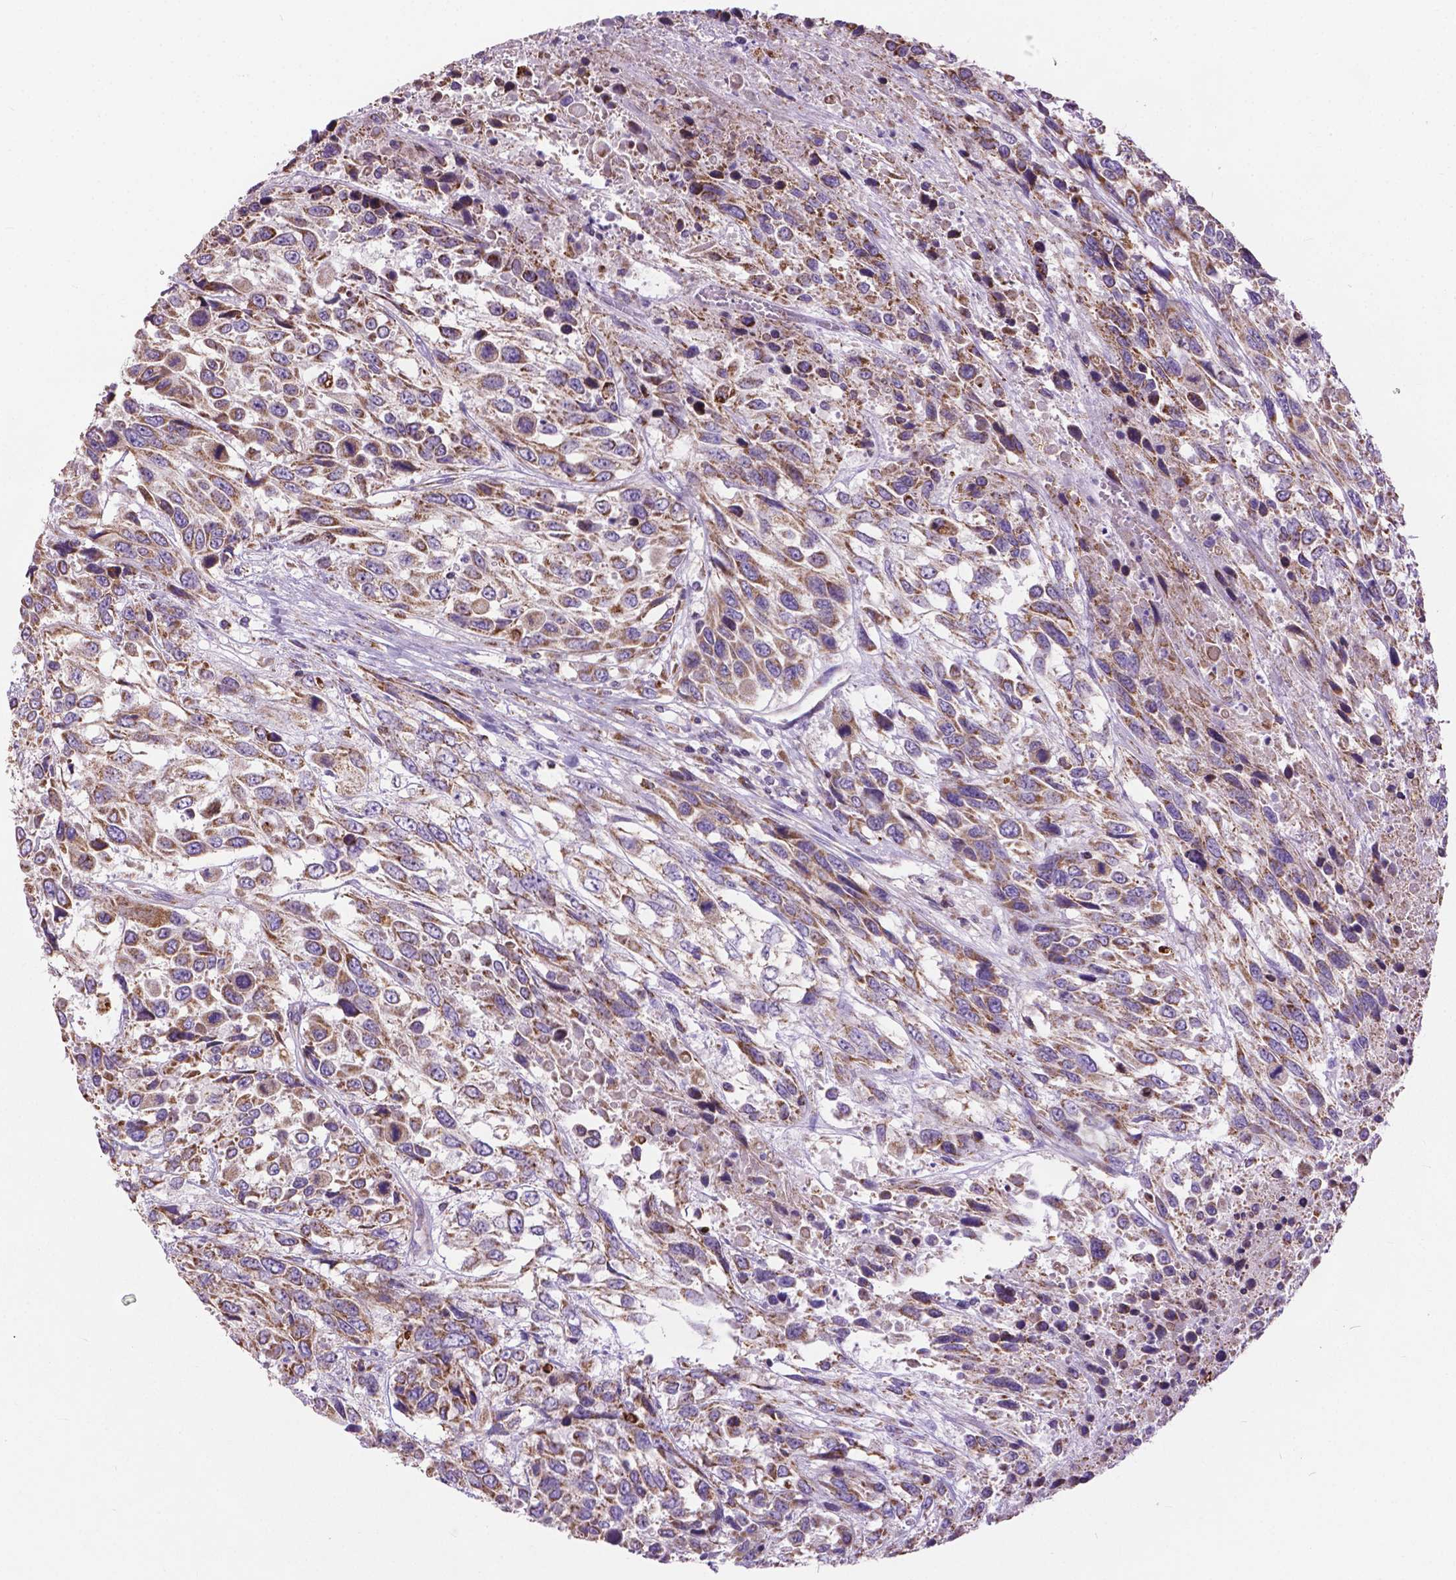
{"staining": {"intensity": "moderate", "quantity": ">75%", "location": "cytoplasmic/membranous"}, "tissue": "urothelial cancer", "cell_type": "Tumor cells", "image_type": "cancer", "snomed": [{"axis": "morphology", "description": "Urothelial carcinoma, High grade"}, {"axis": "topography", "description": "Urinary bladder"}], "caption": "The immunohistochemical stain labels moderate cytoplasmic/membranous expression in tumor cells of urothelial cancer tissue.", "gene": "VDAC1", "patient": {"sex": "female", "age": 70}}